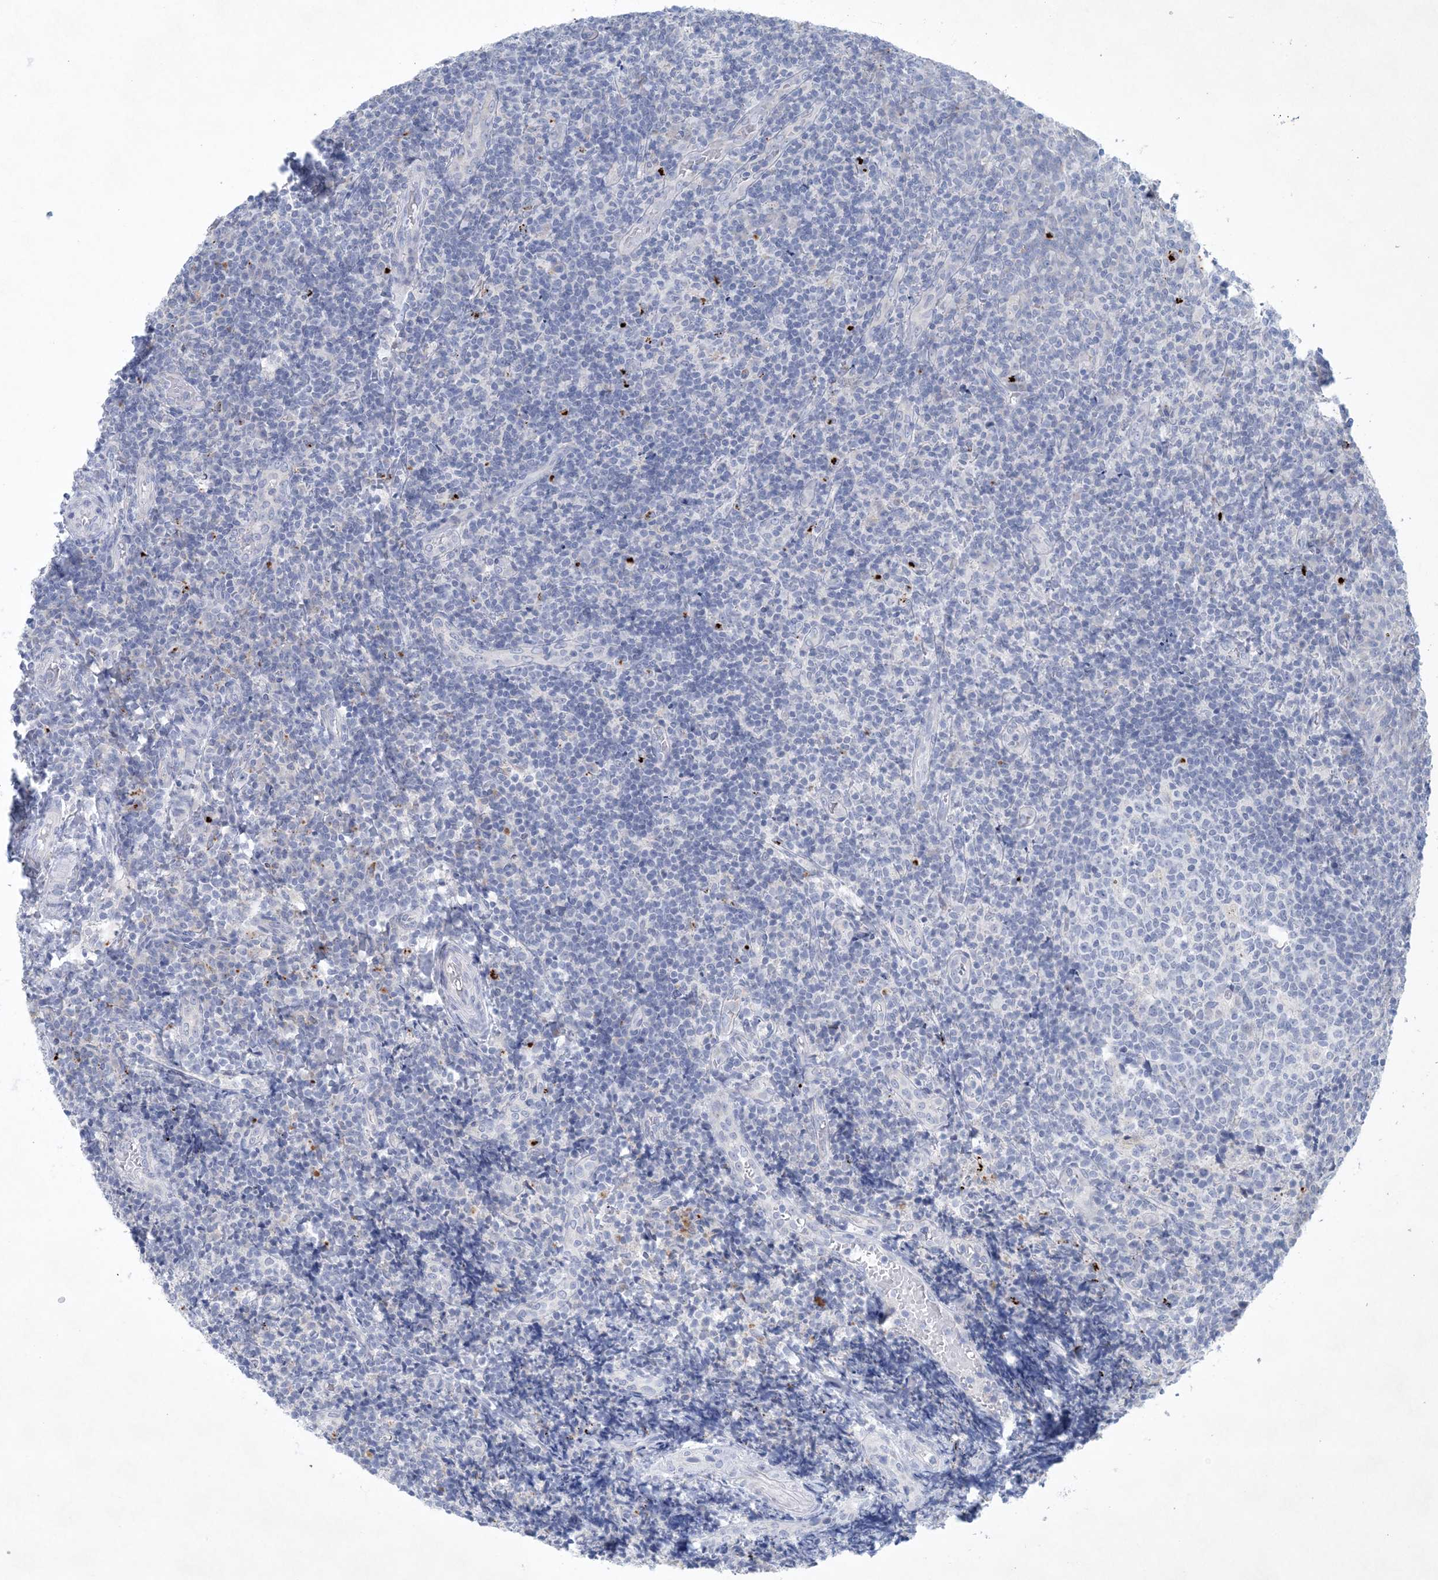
{"staining": {"intensity": "negative", "quantity": "none", "location": "none"}, "tissue": "tonsil", "cell_type": "Germinal center cells", "image_type": "normal", "snomed": [{"axis": "morphology", "description": "Normal tissue, NOS"}, {"axis": "topography", "description": "Tonsil"}], "caption": "IHC histopathology image of benign tonsil: human tonsil stained with DAB (3,3'-diaminobenzidine) reveals no significant protein expression in germinal center cells.", "gene": "GABRG1", "patient": {"sex": "female", "age": 19}}